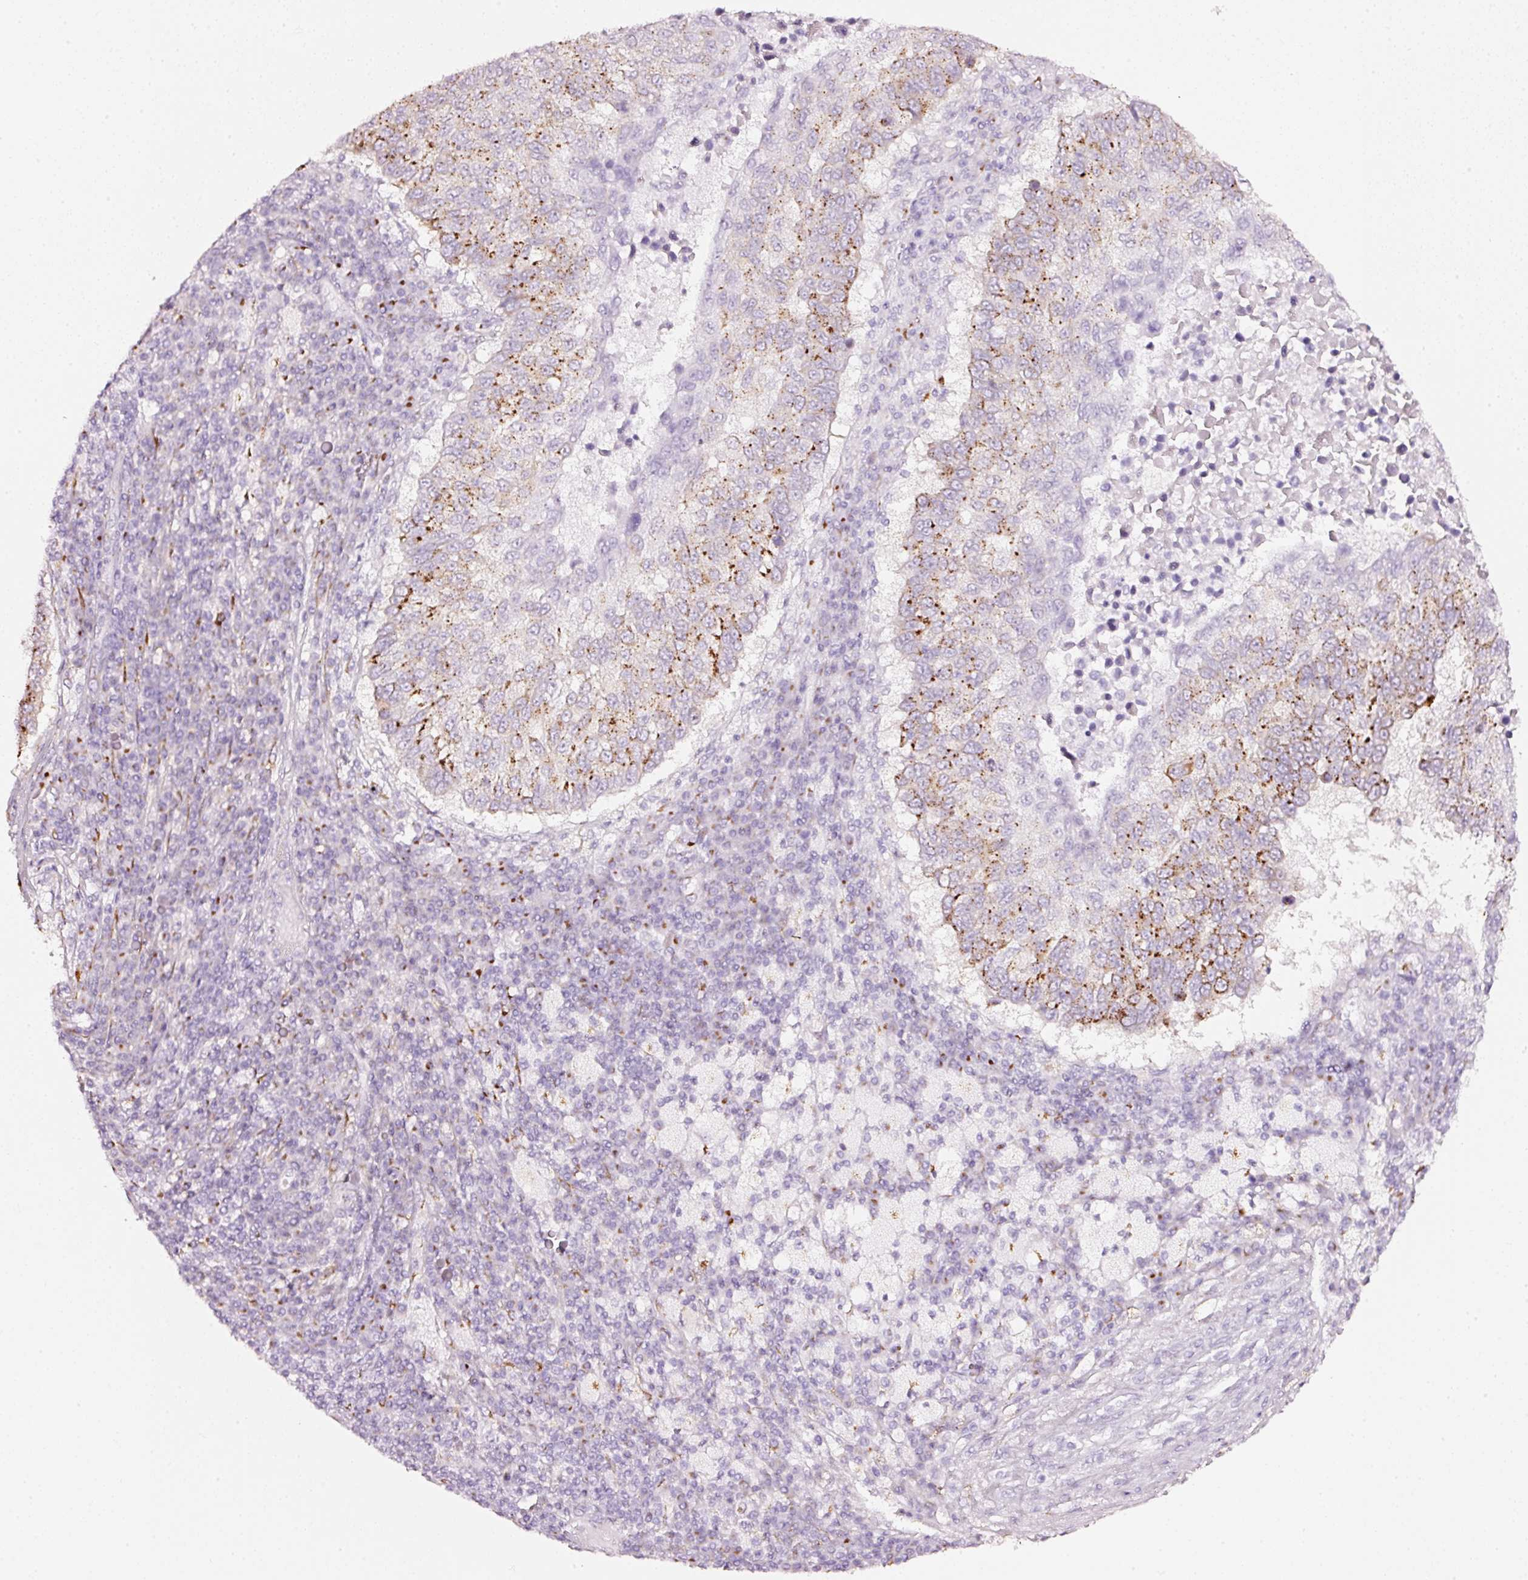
{"staining": {"intensity": "moderate", "quantity": ">75%", "location": "cytoplasmic/membranous"}, "tissue": "lung cancer", "cell_type": "Tumor cells", "image_type": "cancer", "snomed": [{"axis": "morphology", "description": "Squamous cell carcinoma, NOS"}, {"axis": "topography", "description": "Lung"}], "caption": "Immunohistochemistry of human lung squamous cell carcinoma shows medium levels of moderate cytoplasmic/membranous staining in approximately >75% of tumor cells. The protein is stained brown, and the nuclei are stained in blue (DAB (3,3'-diaminobenzidine) IHC with brightfield microscopy, high magnification).", "gene": "SDF4", "patient": {"sex": "male", "age": 73}}